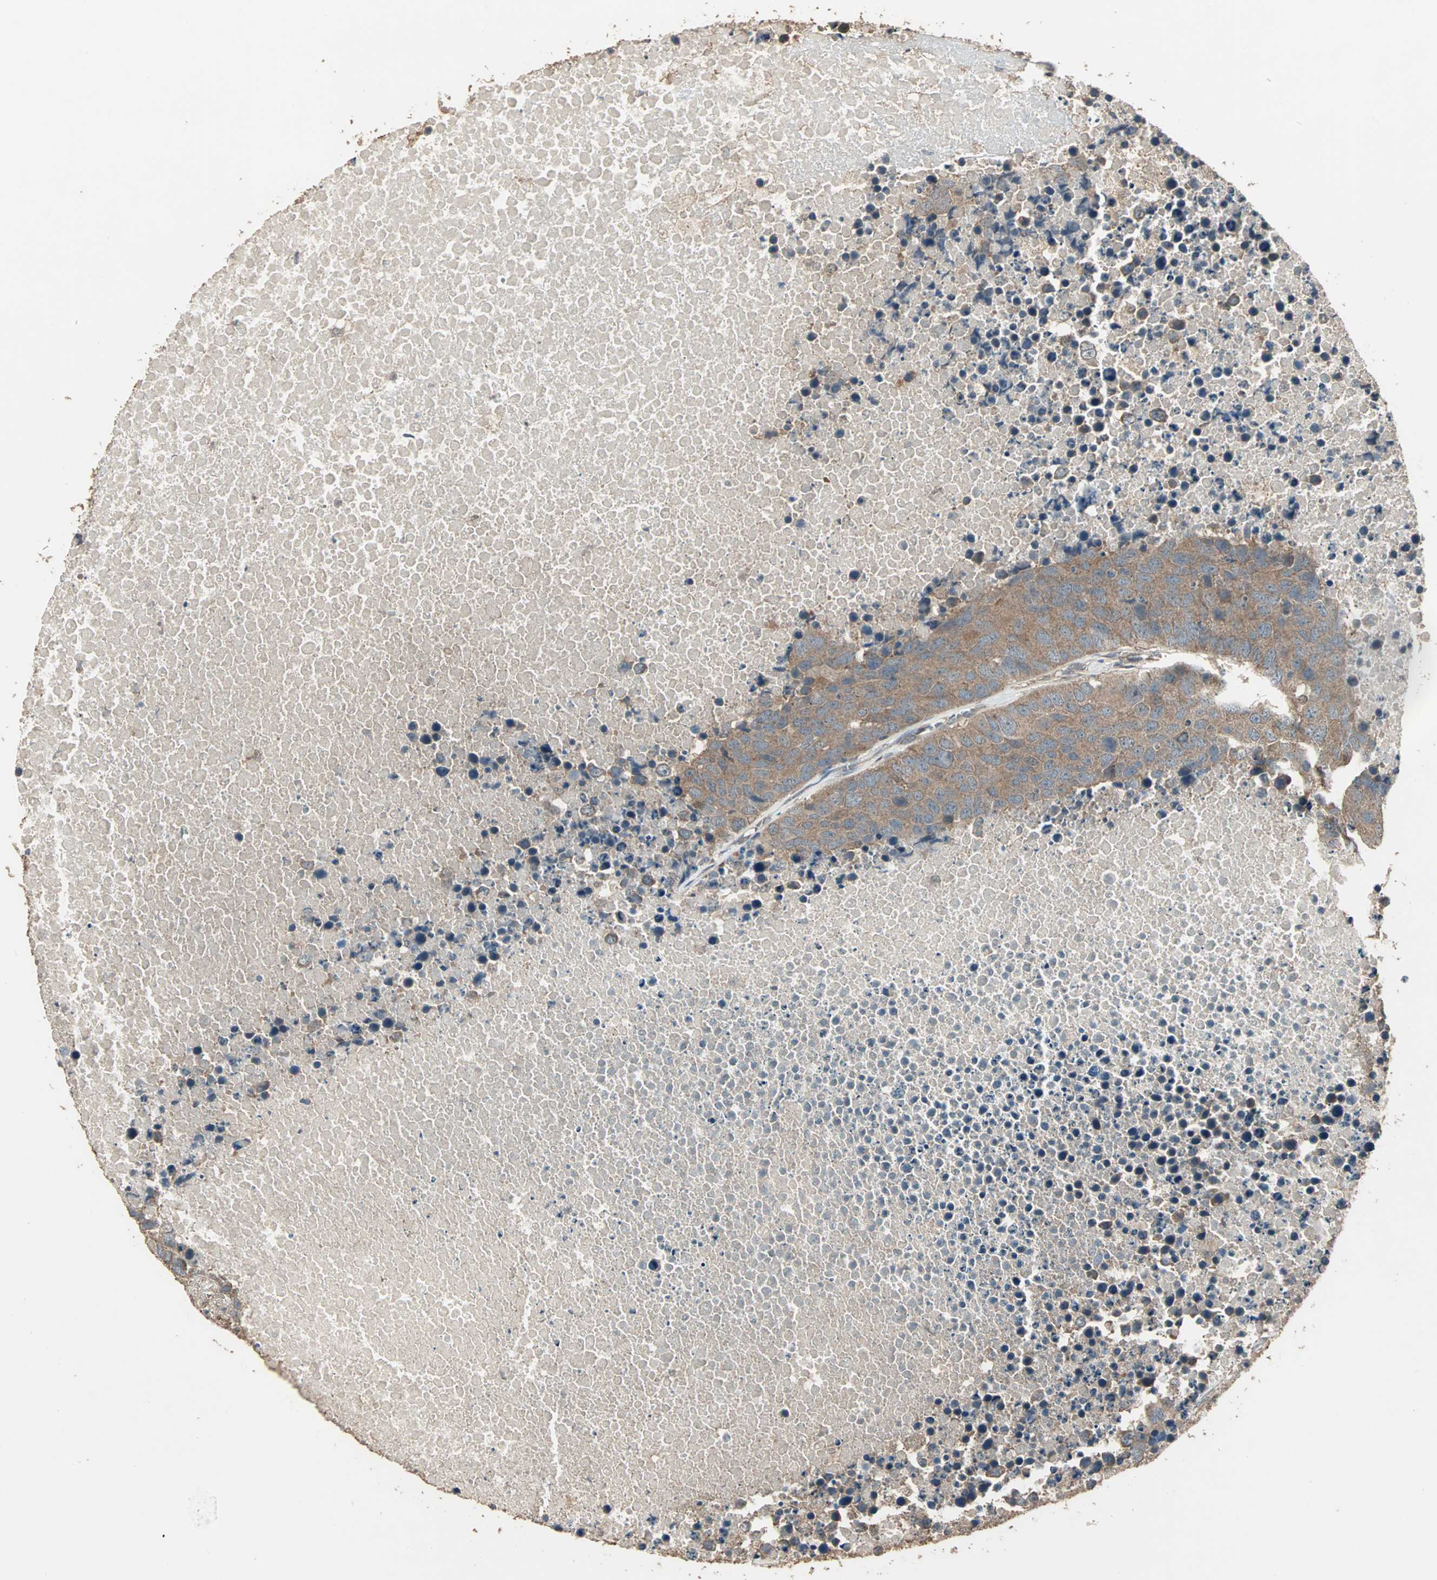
{"staining": {"intensity": "moderate", "quantity": ">75%", "location": "cytoplasmic/membranous"}, "tissue": "carcinoid", "cell_type": "Tumor cells", "image_type": "cancer", "snomed": [{"axis": "morphology", "description": "Carcinoid, malignant, NOS"}, {"axis": "topography", "description": "Lung"}], "caption": "A high-resolution histopathology image shows IHC staining of carcinoid, which displays moderate cytoplasmic/membranous expression in approximately >75% of tumor cells. The protein of interest is shown in brown color, while the nuclei are stained blue.", "gene": "UBAC1", "patient": {"sex": "male", "age": 60}}